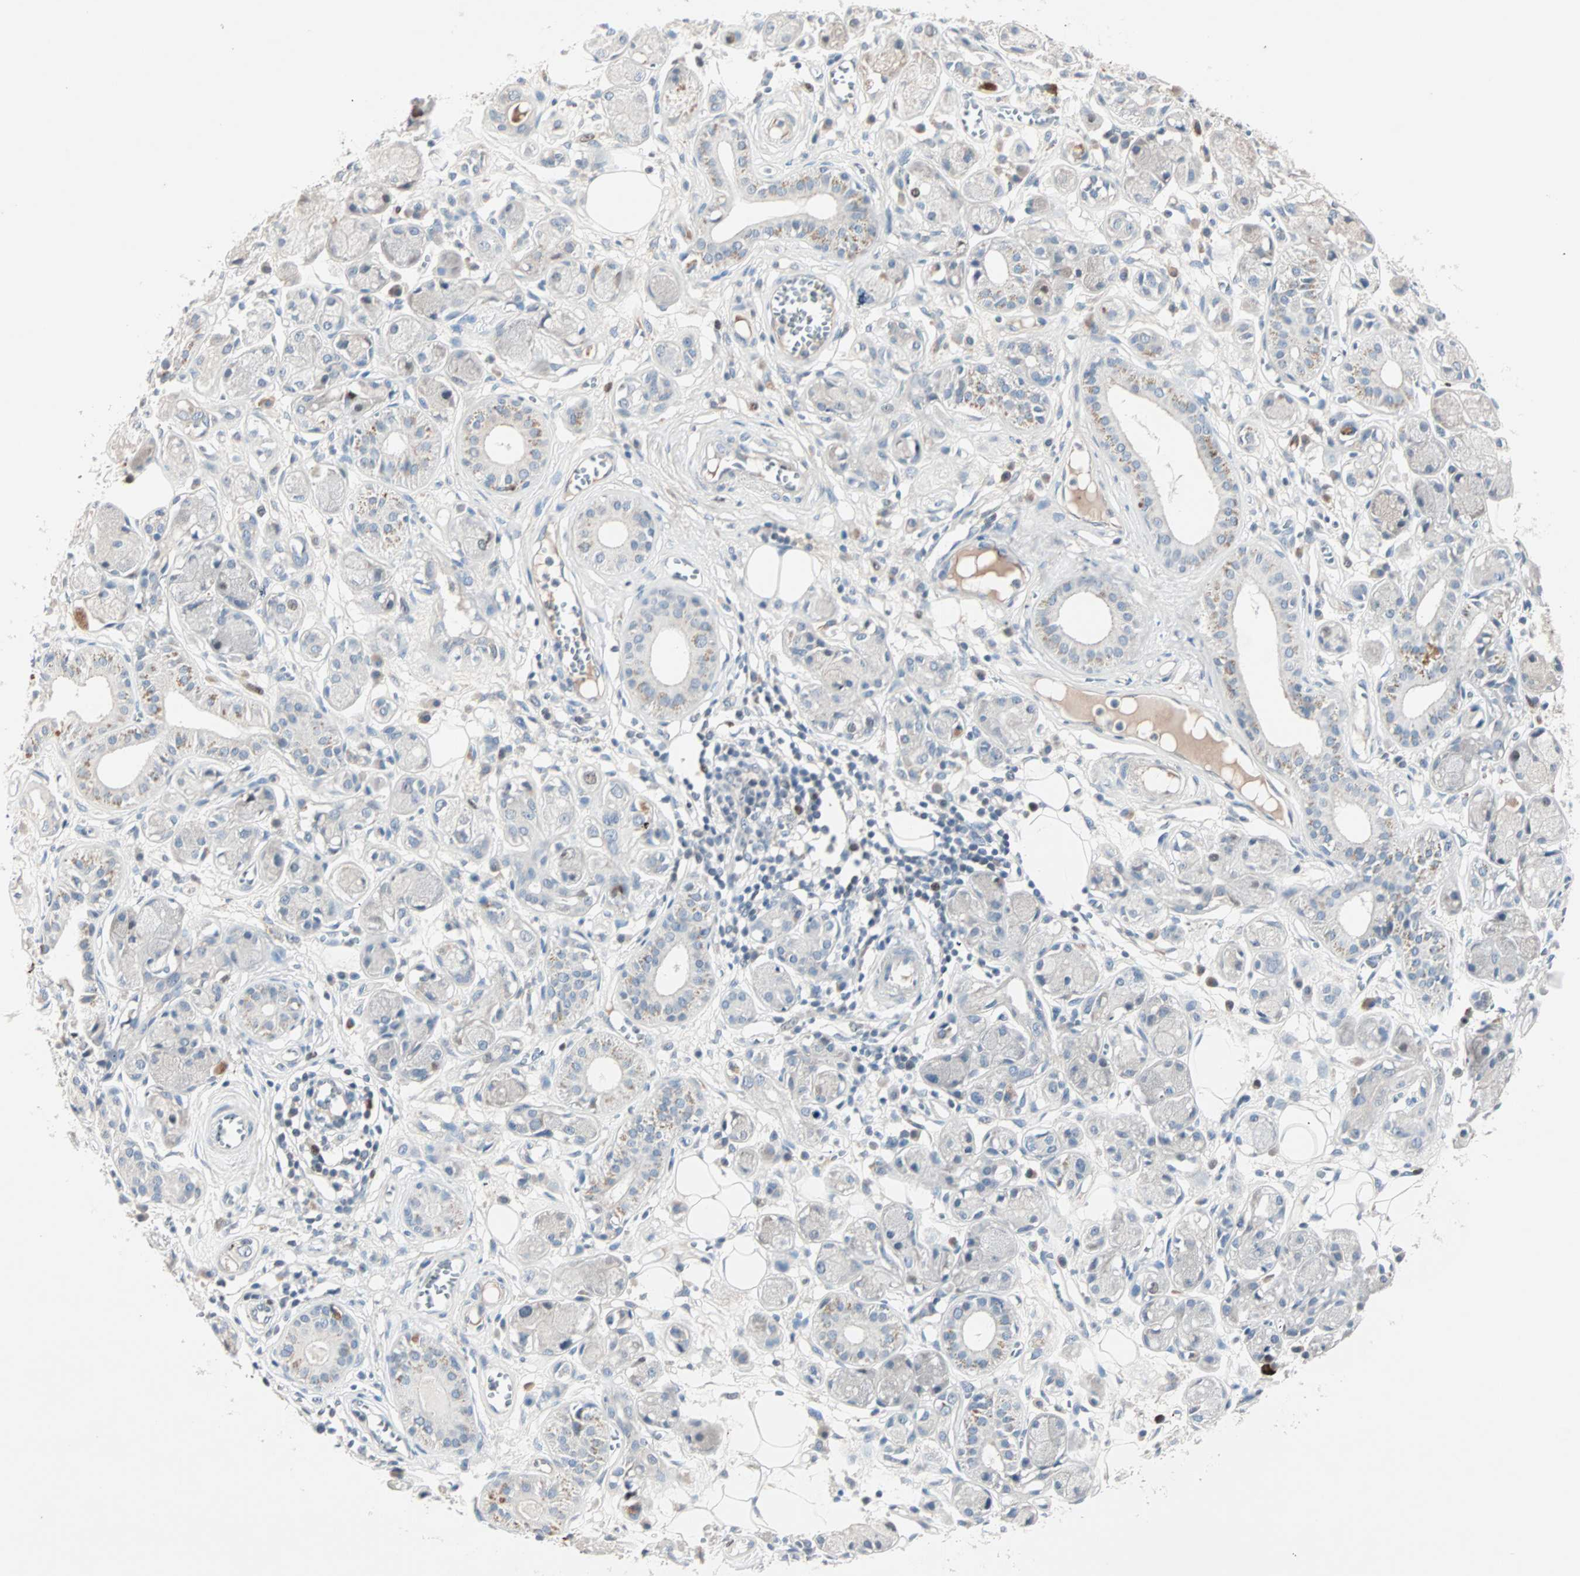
{"staining": {"intensity": "negative", "quantity": "none", "location": "none"}, "tissue": "adipose tissue", "cell_type": "Adipocytes", "image_type": "normal", "snomed": [{"axis": "morphology", "description": "Normal tissue, NOS"}, {"axis": "morphology", "description": "Inflammation, NOS"}, {"axis": "topography", "description": "Vascular tissue"}, {"axis": "topography", "description": "Salivary gland"}], "caption": "Micrograph shows no significant protein positivity in adipocytes of unremarkable adipose tissue.", "gene": "CCNE2", "patient": {"sex": "female", "age": 75}}